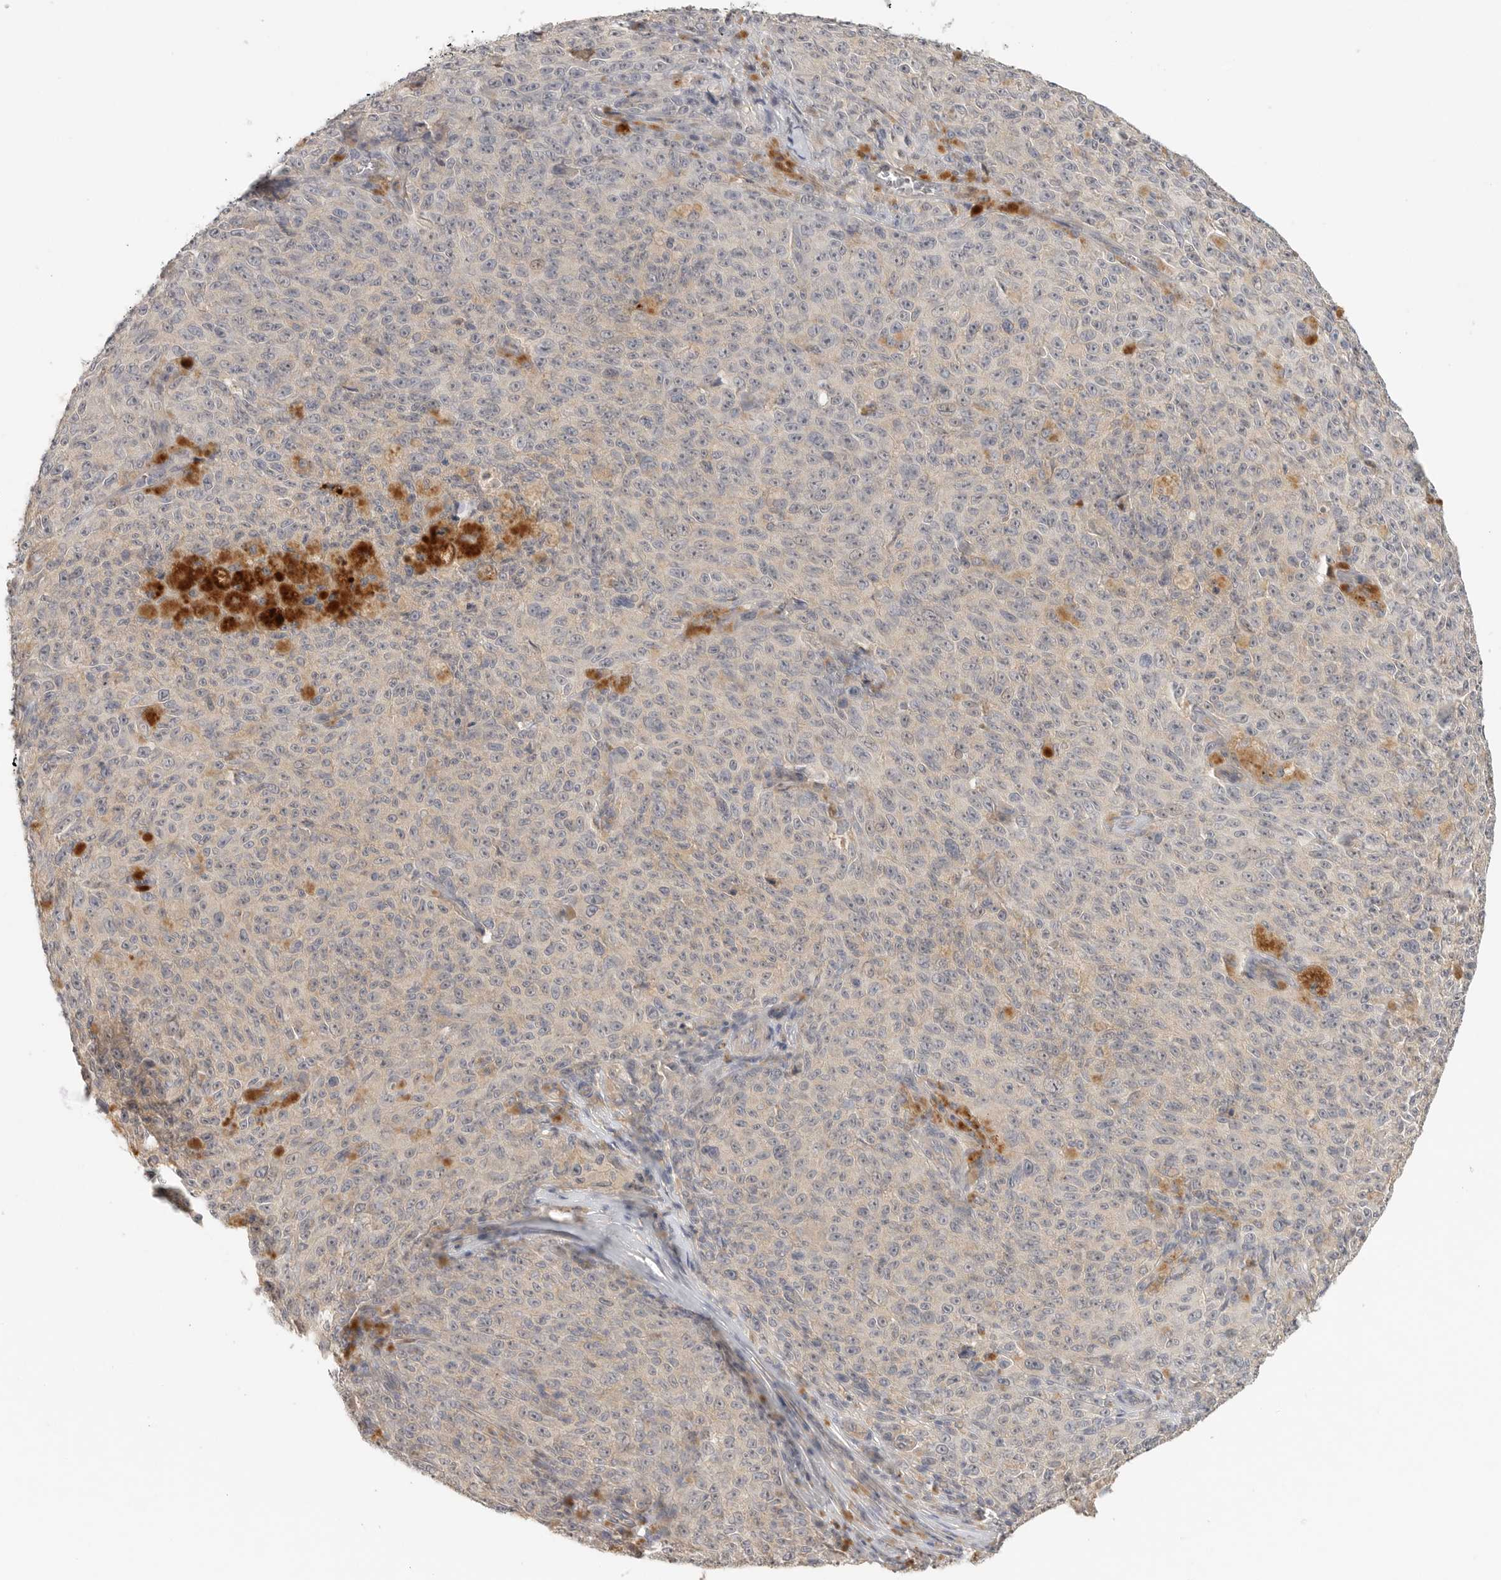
{"staining": {"intensity": "negative", "quantity": "none", "location": "none"}, "tissue": "melanoma", "cell_type": "Tumor cells", "image_type": "cancer", "snomed": [{"axis": "morphology", "description": "Malignant melanoma, NOS"}, {"axis": "topography", "description": "Skin"}], "caption": "The immunohistochemistry histopathology image has no significant staining in tumor cells of malignant melanoma tissue. (Stains: DAB (3,3'-diaminobenzidine) immunohistochemistry with hematoxylin counter stain, Microscopy: brightfield microscopy at high magnification).", "gene": "HDAC6", "patient": {"sex": "female", "age": 82}}